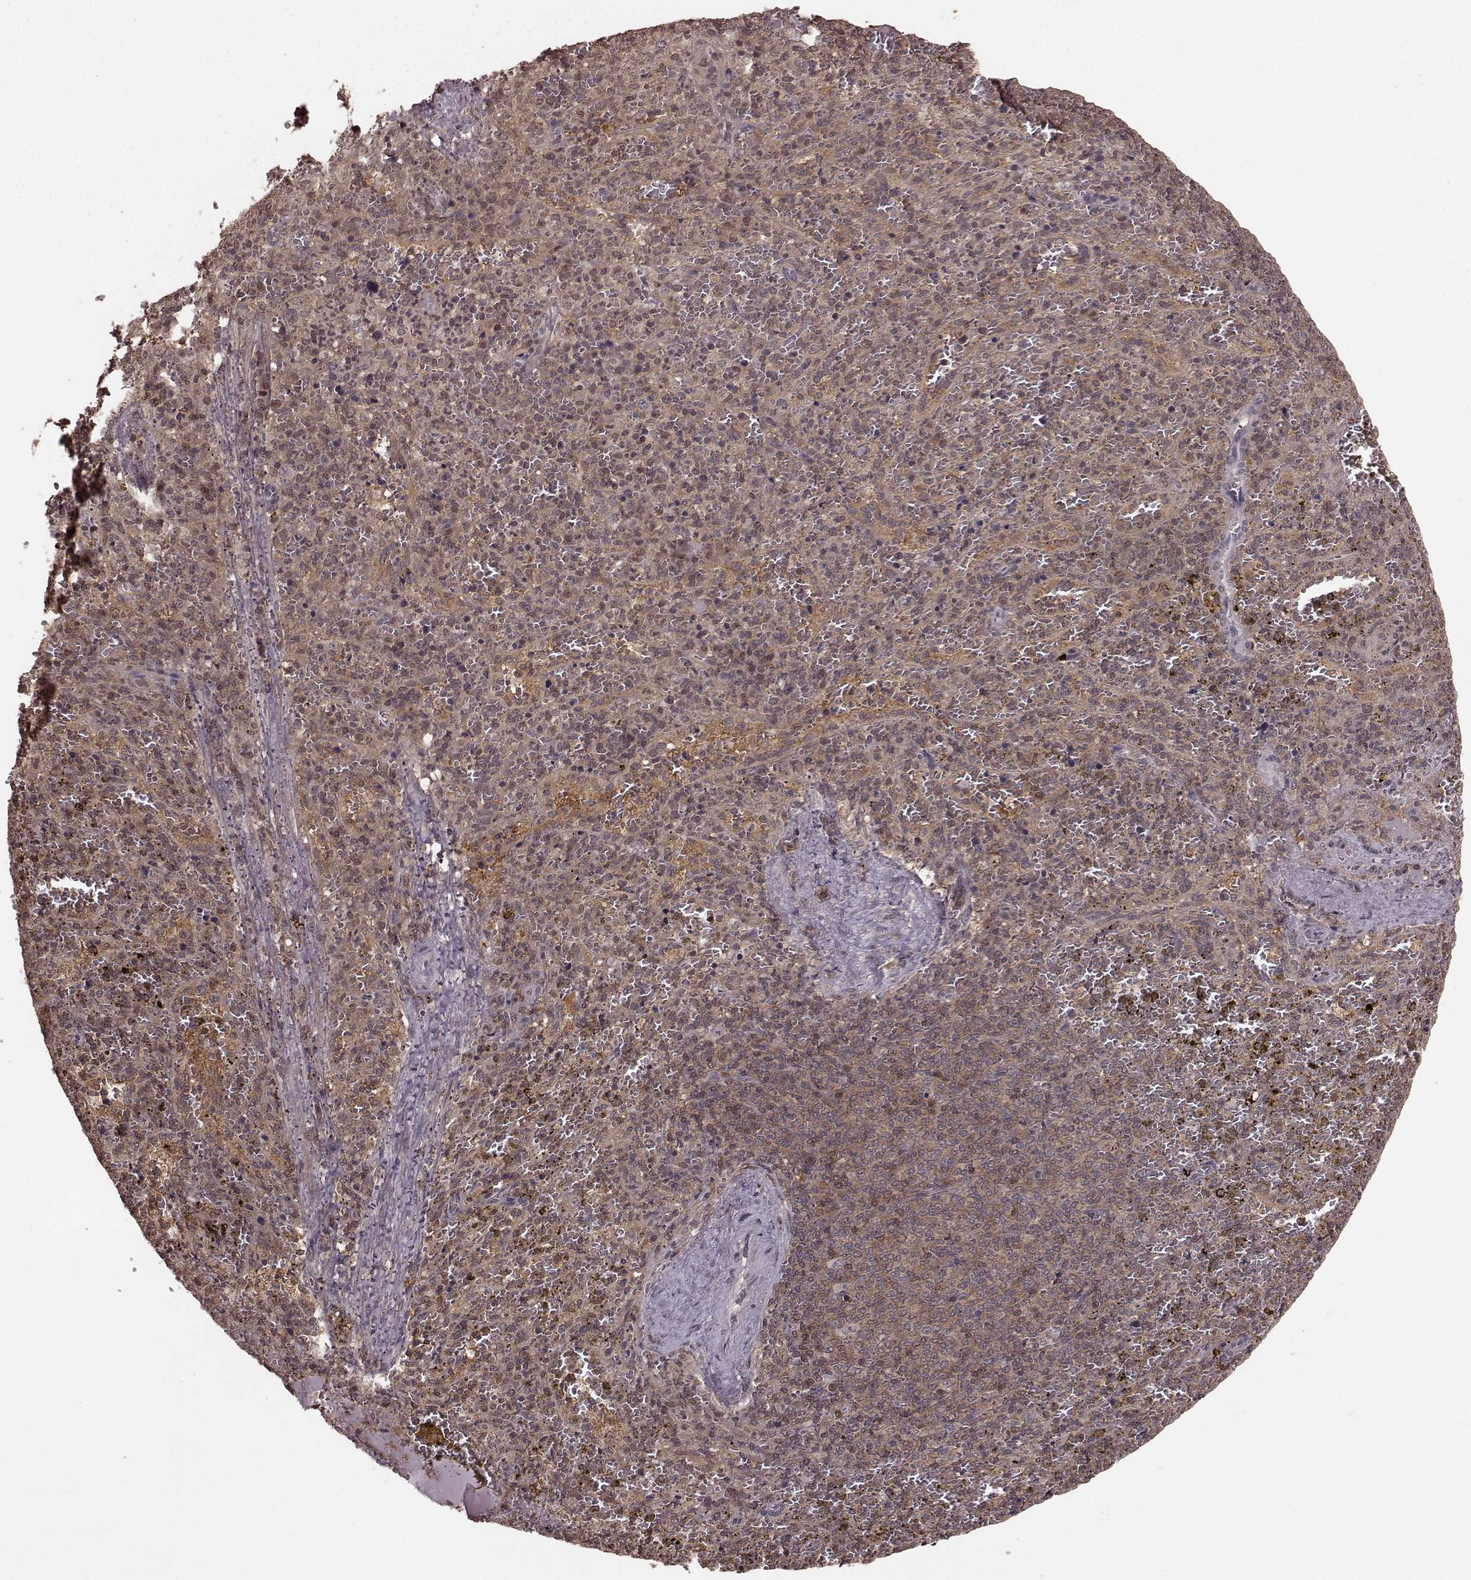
{"staining": {"intensity": "weak", "quantity": "25%-75%", "location": "cytoplasmic/membranous,nuclear"}, "tissue": "spleen", "cell_type": "Cells in red pulp", "image_type": "normal", "snomed": [{"axis": "morphology", "description": "Normal tissue, NOS"}, {"axis": "topography", "description": "Spleen"}], "caption": "An image of human spleen stained for a protein shows weak cytoplasmic/membranous,nuclear brown staining in cells in red pulp. Using DAB (3,3'-diaminobenzidine) (brown) and hematoxylin (blue) stains, captured at high magnification using brightfield microscopy.", "gene": "GSS", "patient": {"sex": "female", "age": 50}}